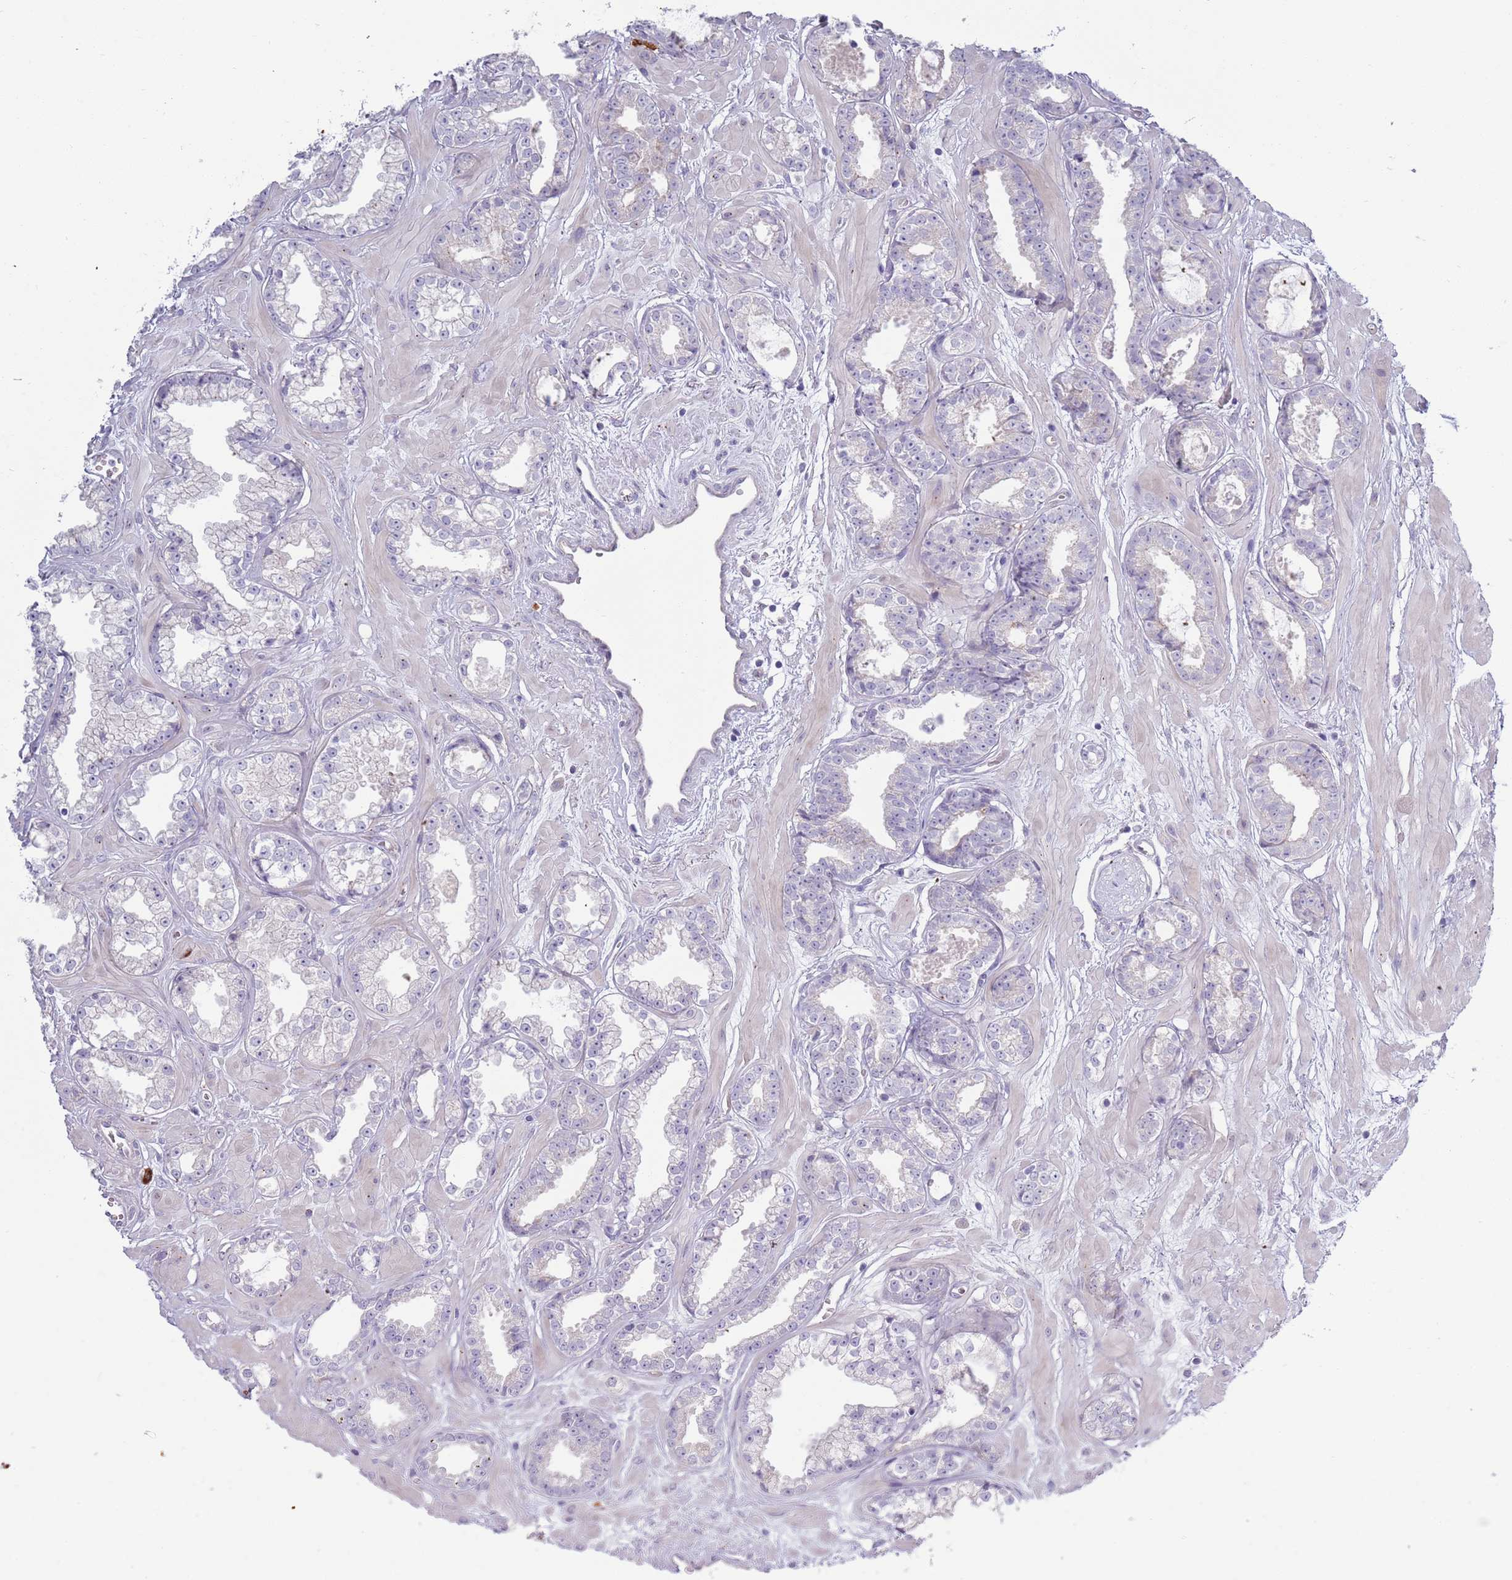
{"staining": {"intensity": "negative", "quantity": "none", "location": "none"}, "tissue": "prostate cancer", "cell_type": "Tumor cells", "image_type": "cancer", "snomed": [{"axis": "morphology", "description": "Adenocarcinoma, Low grade"}, {"axis": "topography", "description": "Prostate"}], "caption": "Prostate adenocarcinoma (low-grade) was stained to show a protein in brown. There is no significant staining in tumor cells.", "gene": "LTB", "patient": {"sex": "male", "age": 60}}